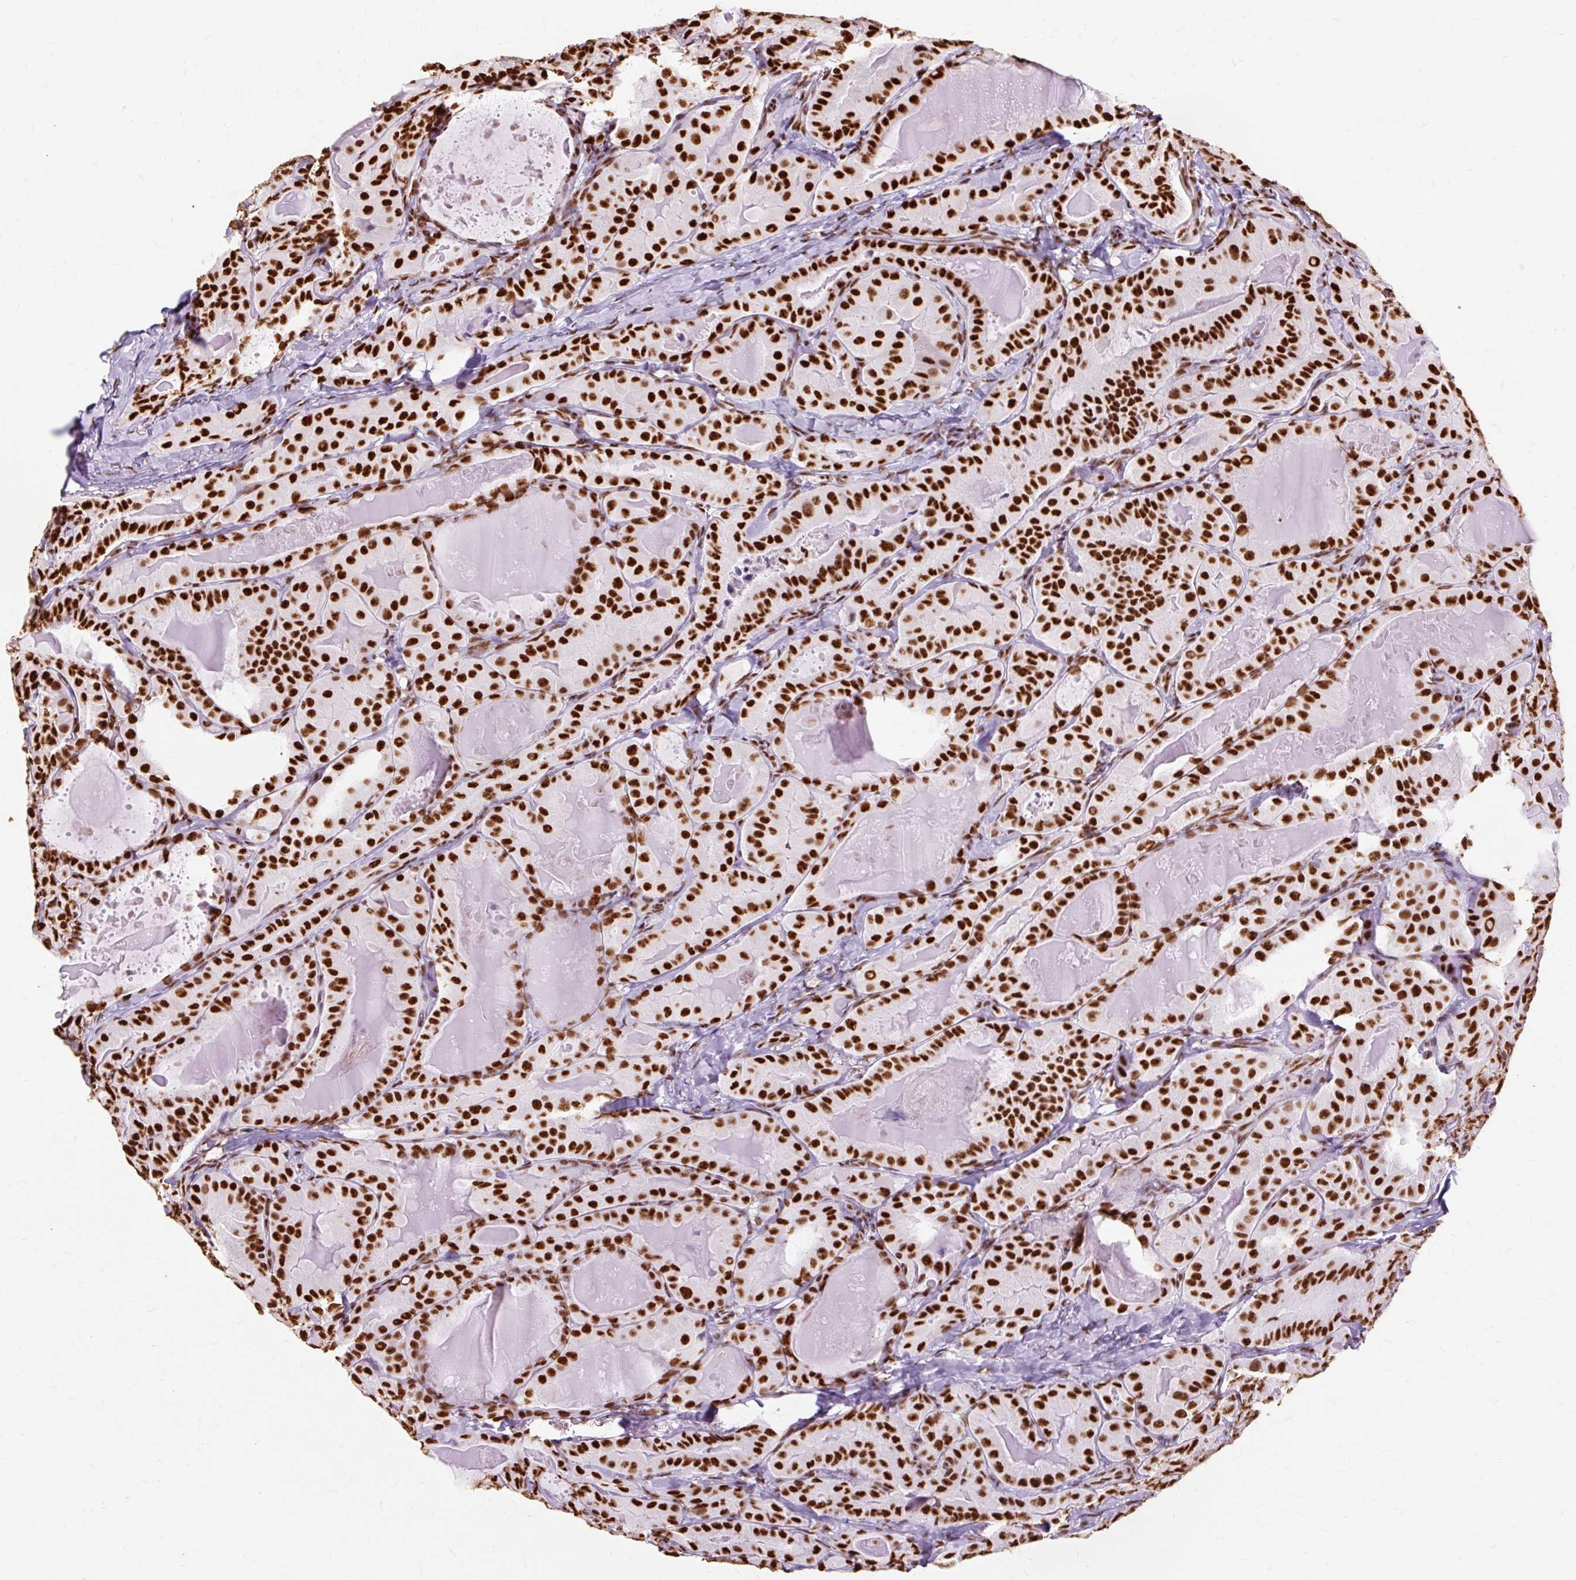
{"staining": {"intensity": "strong", "quantity": ">75%", "location": "nuclear"}, "tissue": "thyroid cancer", "cell_type": "Tumor cells", "image_type": "cancer", "snomed": [{"axis": "morphology", "description": "Papillary adenocarcinoma, NOS"}, {"axis": "topography", "description": "Thyroid gland"}], "caption": "The immunohistochemical stain shows strong nuclear staining in tumor cells of thyroid papillary adenocarcinoma tissue. The protein is shown in brown color, while the nuclei are stained blue.", "gene": "XRCC6", "patient": {"sex": "female", "age": 68}}